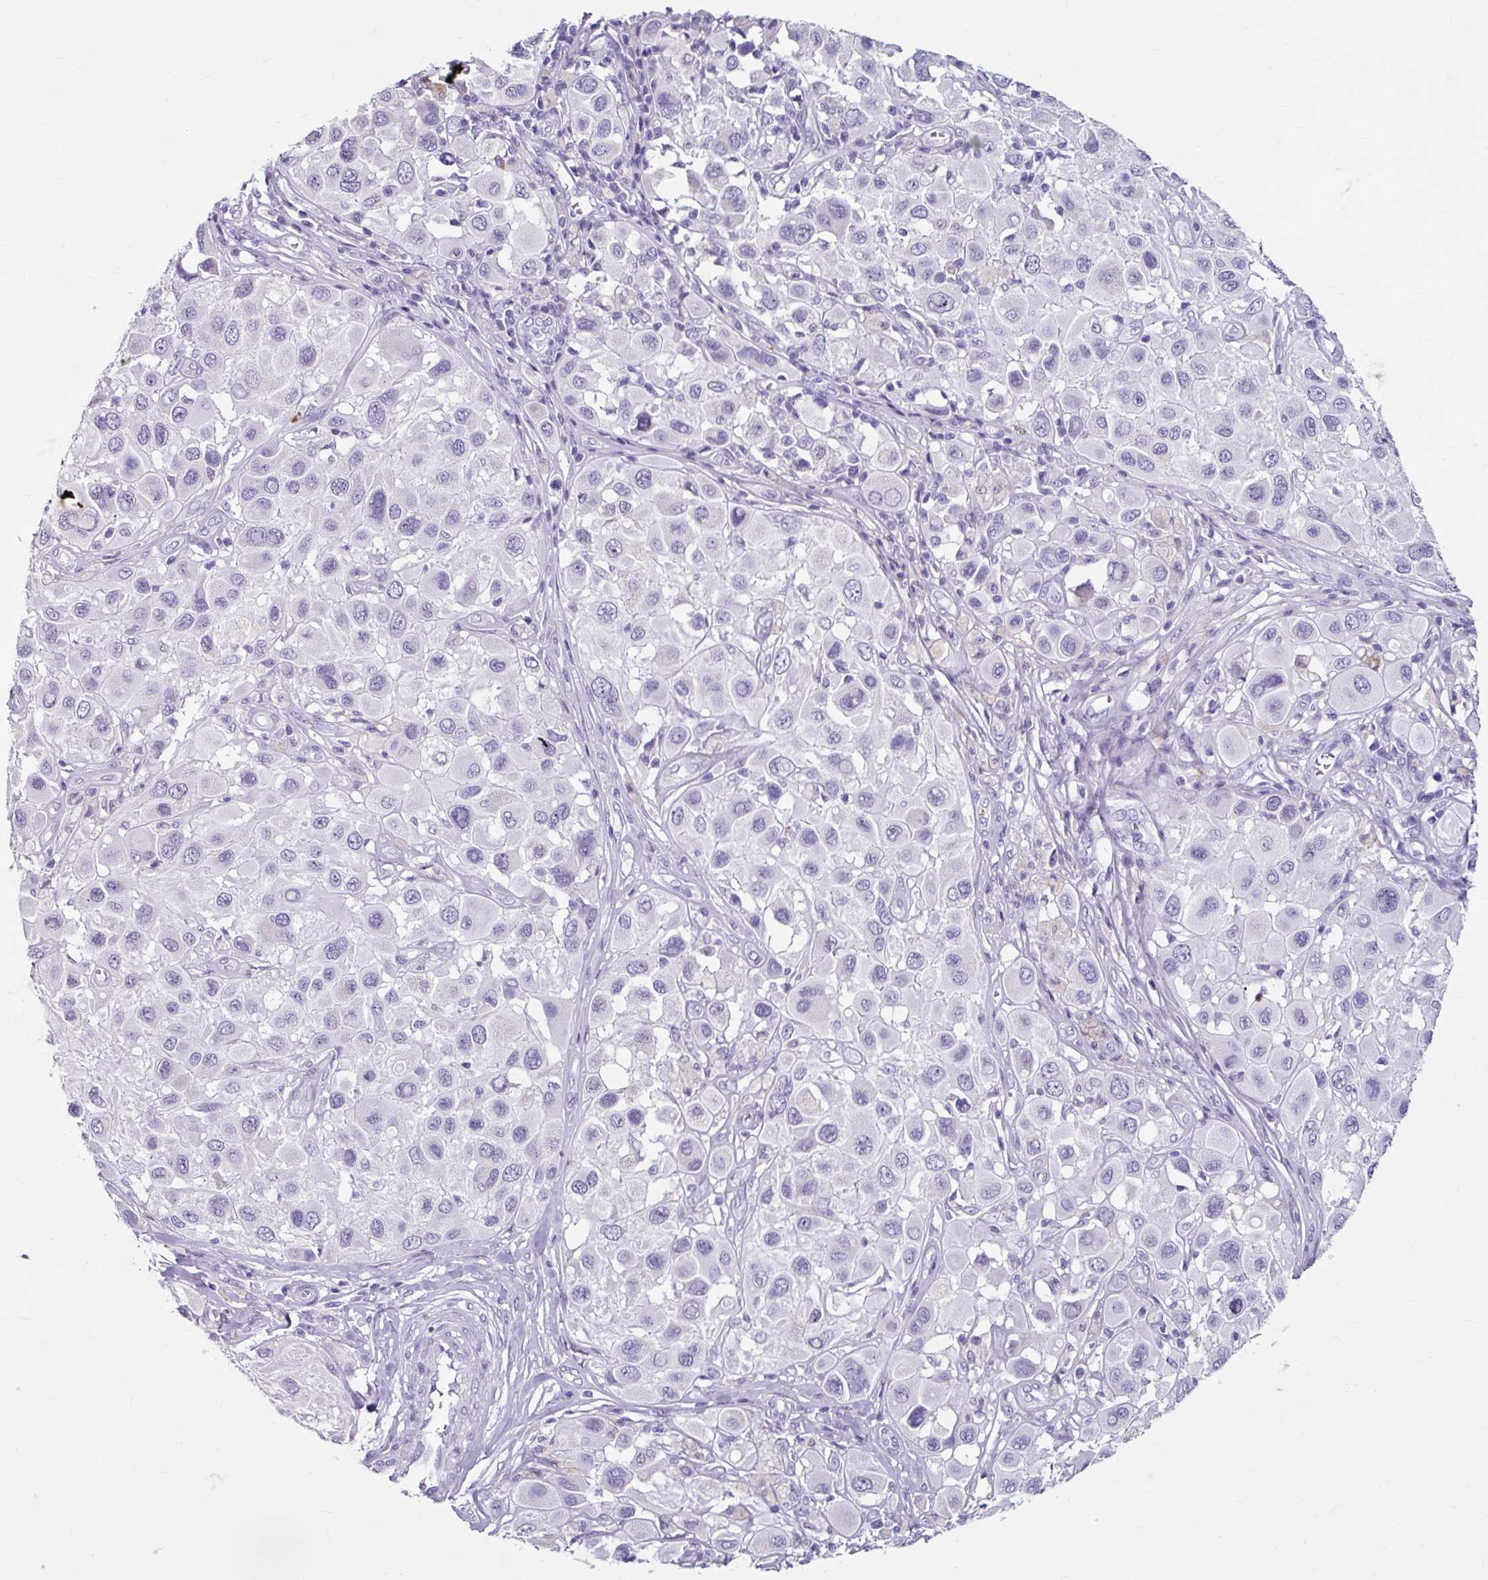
{"staining": {"intensity": "negative", "quantity": "none", "location": "none"}, "tissue": "melanoma", "cell_type": "Tumor cells", "image_type": "cancer", "snomed": [{"axis": "morphology", "description": "Malignant melanoma, Metastatic site"}, {"axis": "topography", "description": "Skin"}], "caption": "A micrograph of human malignant melanoma (metastatic site) is negative for staining in tumor cells.", "gene": "ANKRD1", "patient": {"sex": "male", "age": 41}}